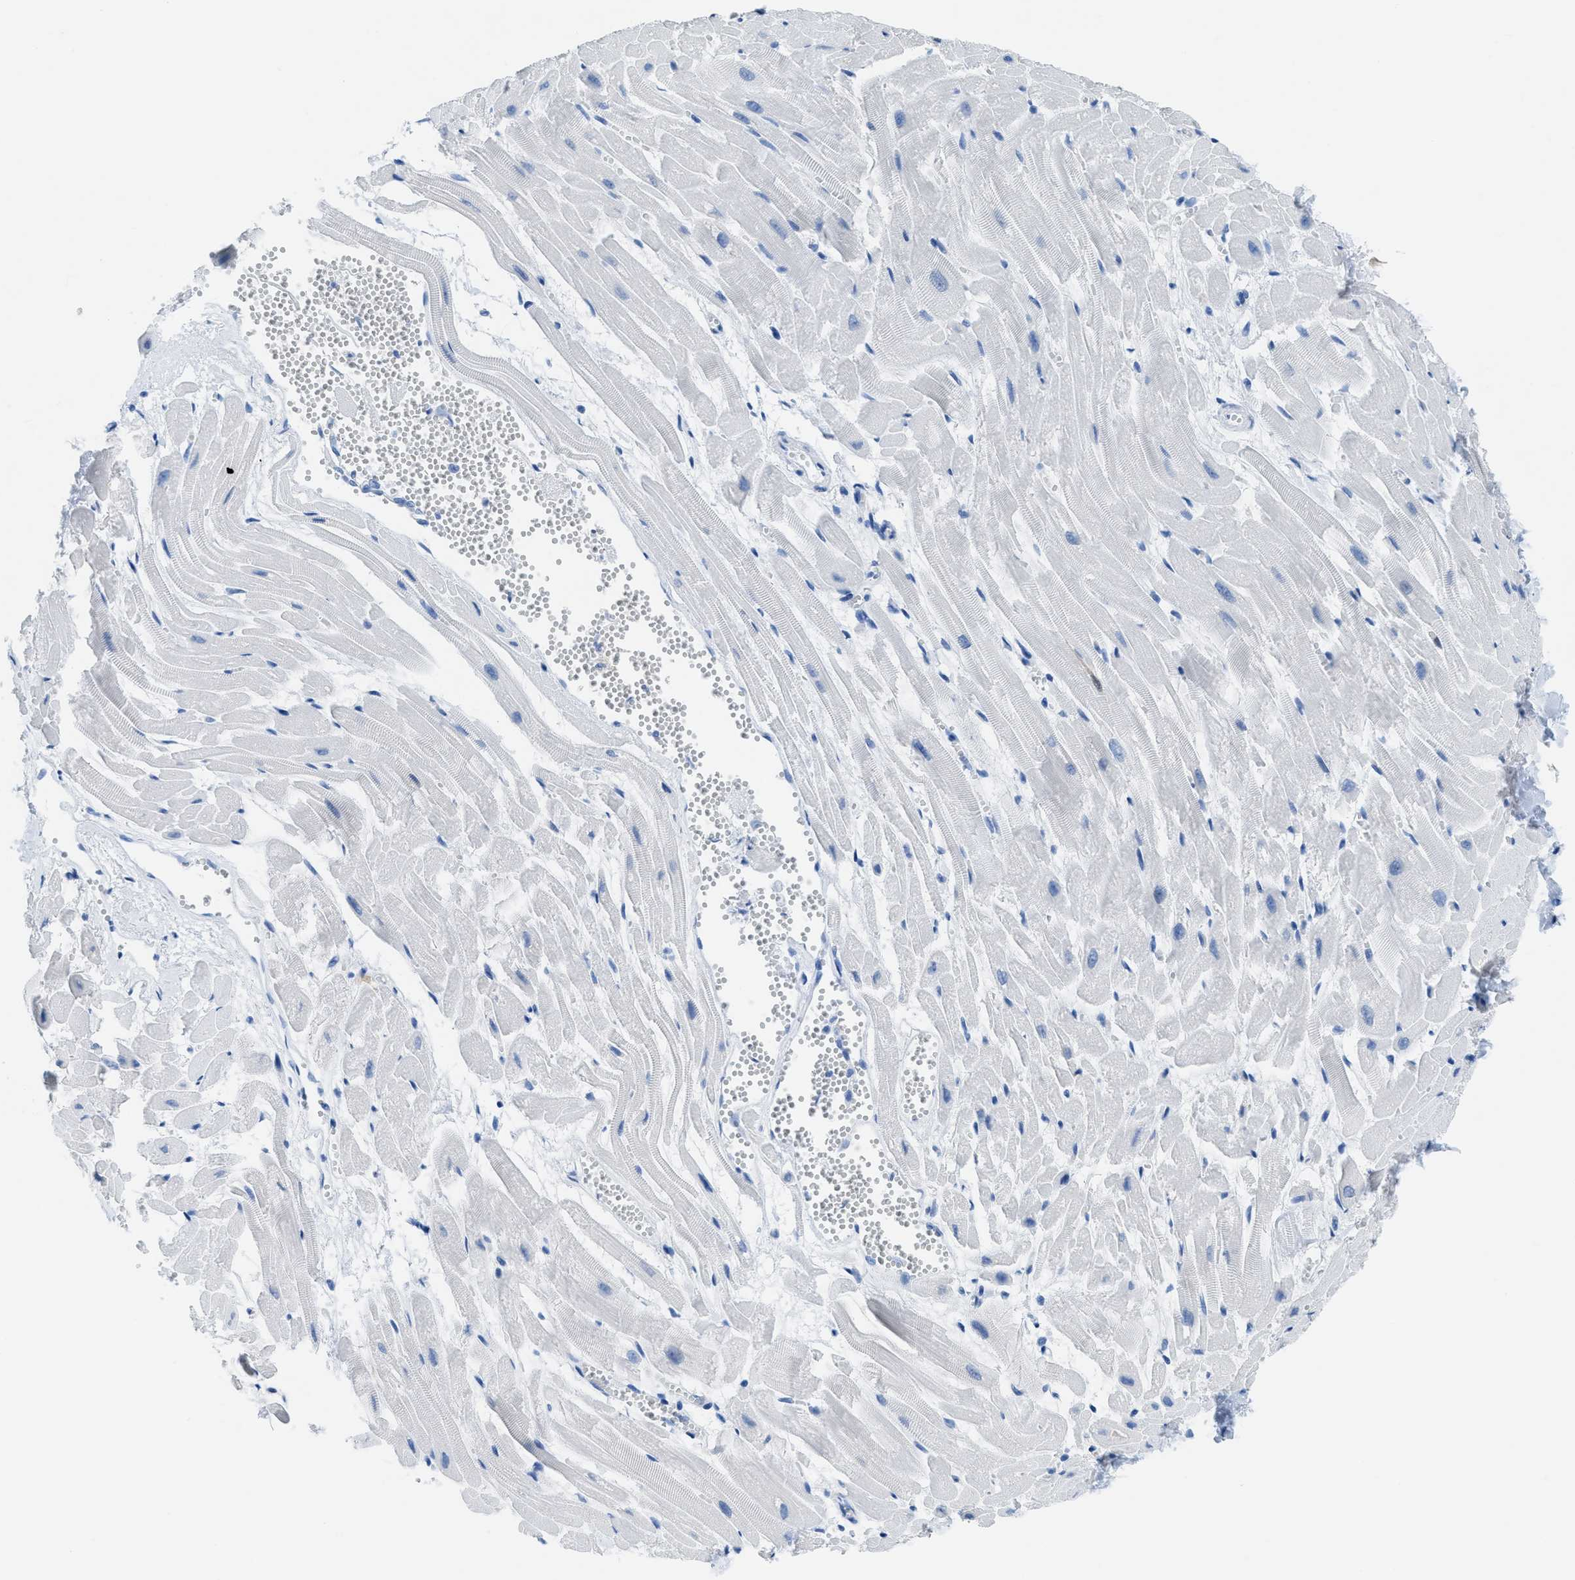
{"staining": {"intensity": "negative", "quantity": "none", "location": "none"}, "tissue": "heart muscle", "cell_type": "Cardiomyocytes", "image_type": "normal", "snomed": [{"axis": "morphology", "description": "Normal tissue, NOS"}, {"axis": "topography", "description": "Heart"}], "caption": "The photomicrograph exhibits no significant staining in cardiomyocytes of heart muscle.", "gene": "CDKN2A", "patient": {"sex": "female", "age": 19}}